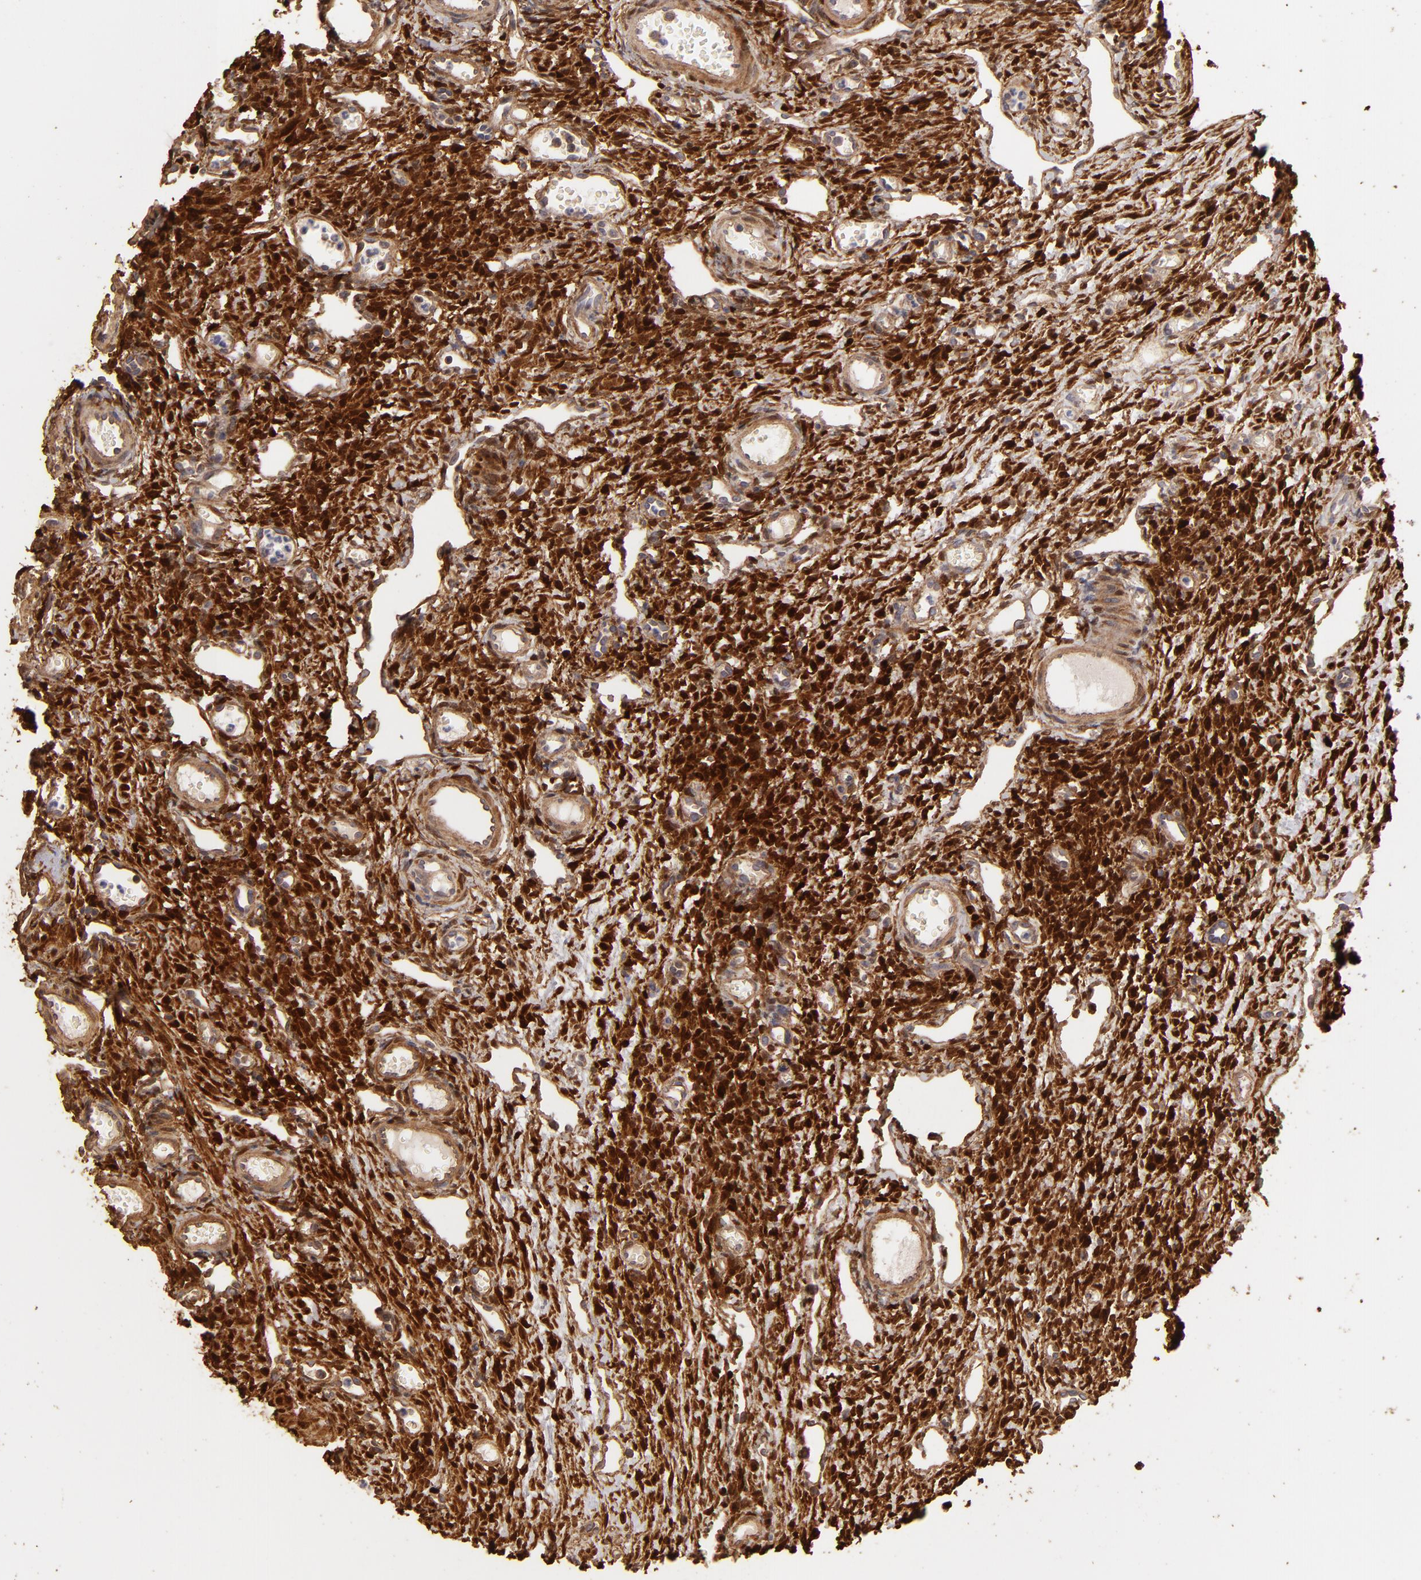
{"staining": {"intensity": "weak", "quantity": ">75%", "location": "cytoplasmic/membranous"}, "tissue": "ovary", "cell_type": "Follicle cells", "image_type": "normal", "snomed": [{"axis": "morphology", "description": "Normal tissue, NOS"}, {"axis": "topography", "description": "Ovary"}], "caption": "Immunohistochemical staining of unremarkable ovary reveals weak cytoplasmic/membranous protein positivity in approximately >75% of follicle cells.", "gene": "HSPB6", "patient": {"sex": "female", "age": 33}}